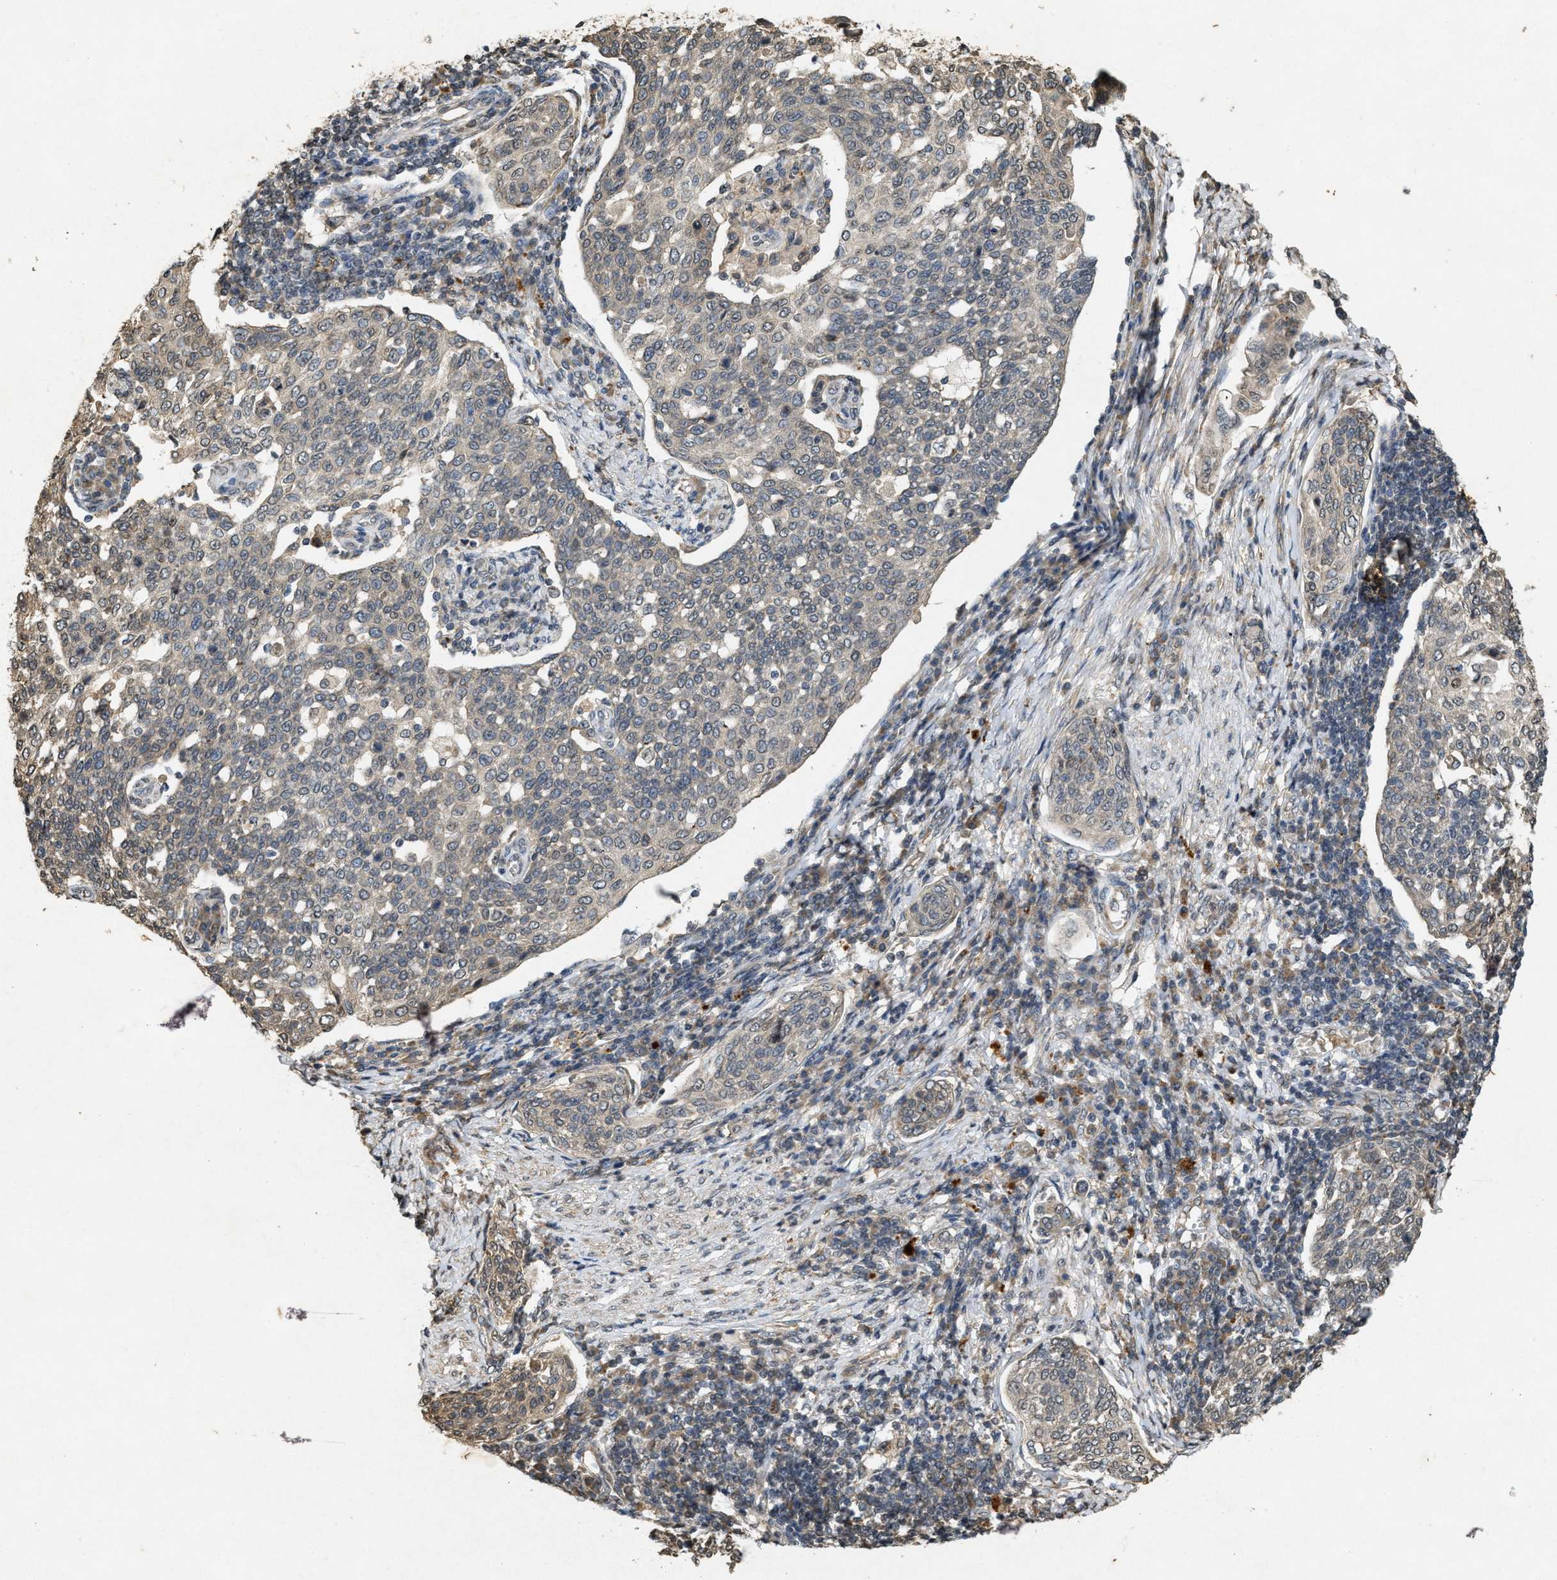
{"staining": {"intensity": "weak", "quantity": "25%-75%", "location": "cytoplasmic/membranous"}, "tissue": "cervical cancer", "cell_type": "Tumor cells", "image_type": "cancer", "snomed": [{"axis": "morphology", "description": "Squamous cell carcinoma, NOS"}, {"axis": "topography", "description": "Cervix"}], "caption": "Immunohistochemical staining of human cervical cancer shows low levels of weak cytoplasmic/membranous positivity in approximately 25%-75% of tumor cells.", "gene": "KIF21A", "patient": {"sex": "female", "age": 34}}